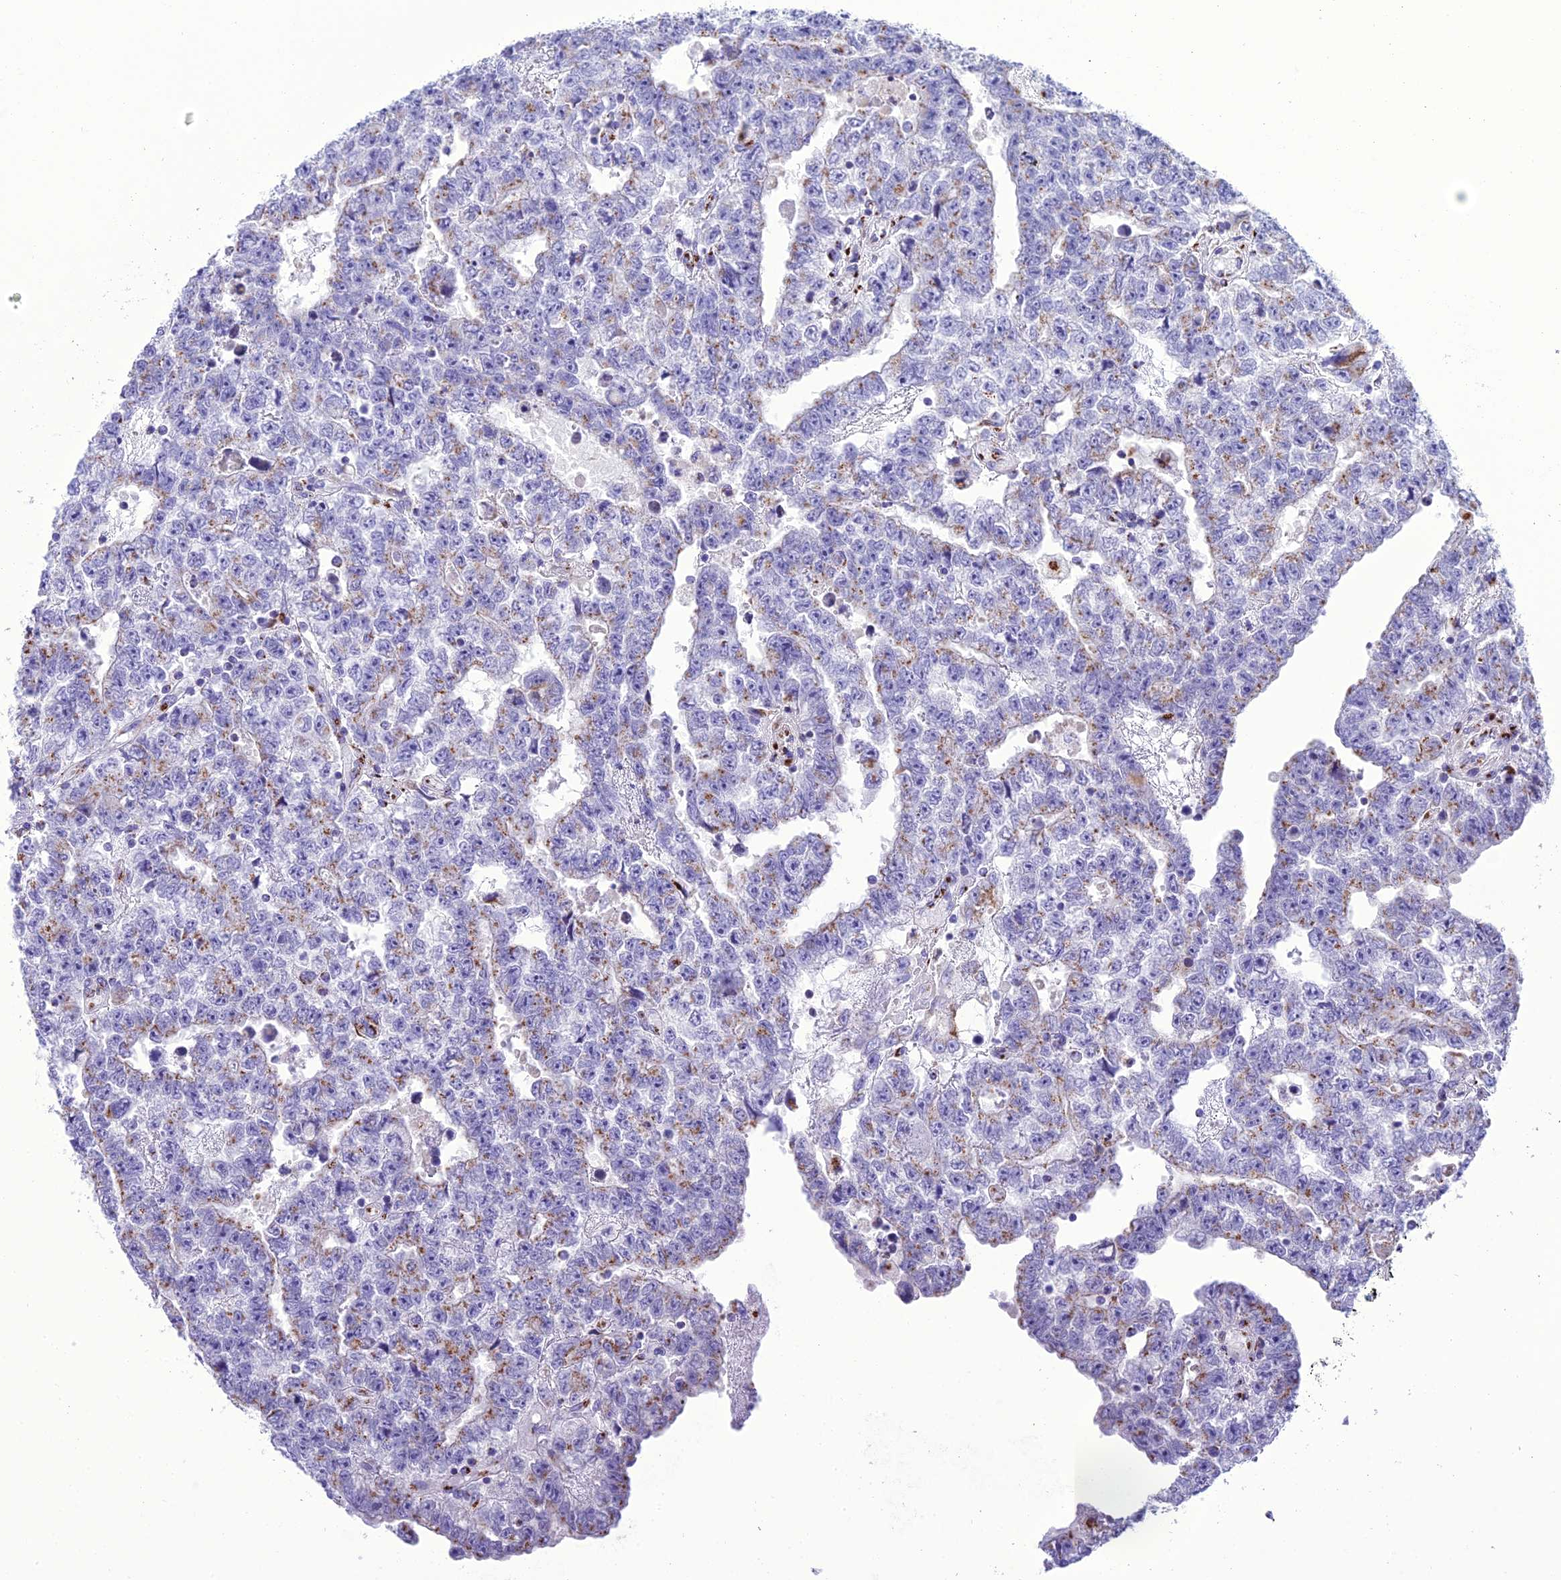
{"staining": {"intensity": "moderate", "quantity": "<25%", "location": "cytoplasmic/membranous"}, "tissue": "testis cancer", "cell_type": "Tumor cells", "image_type": "cancer", "snomed": [{"axis": "morphology", "description": "Carcinoma, Embryonal, NOS"}, {"axis": "topography", "description": "Testis"}], "caption": "A low amount of moderate cytoplasmic/membranous positivity is present in about <25% of tumor cells in embryonal carcinoma (testis) tissue.", "gene": "GOLM2", "patient": {"sex": "male", "age": 25}}